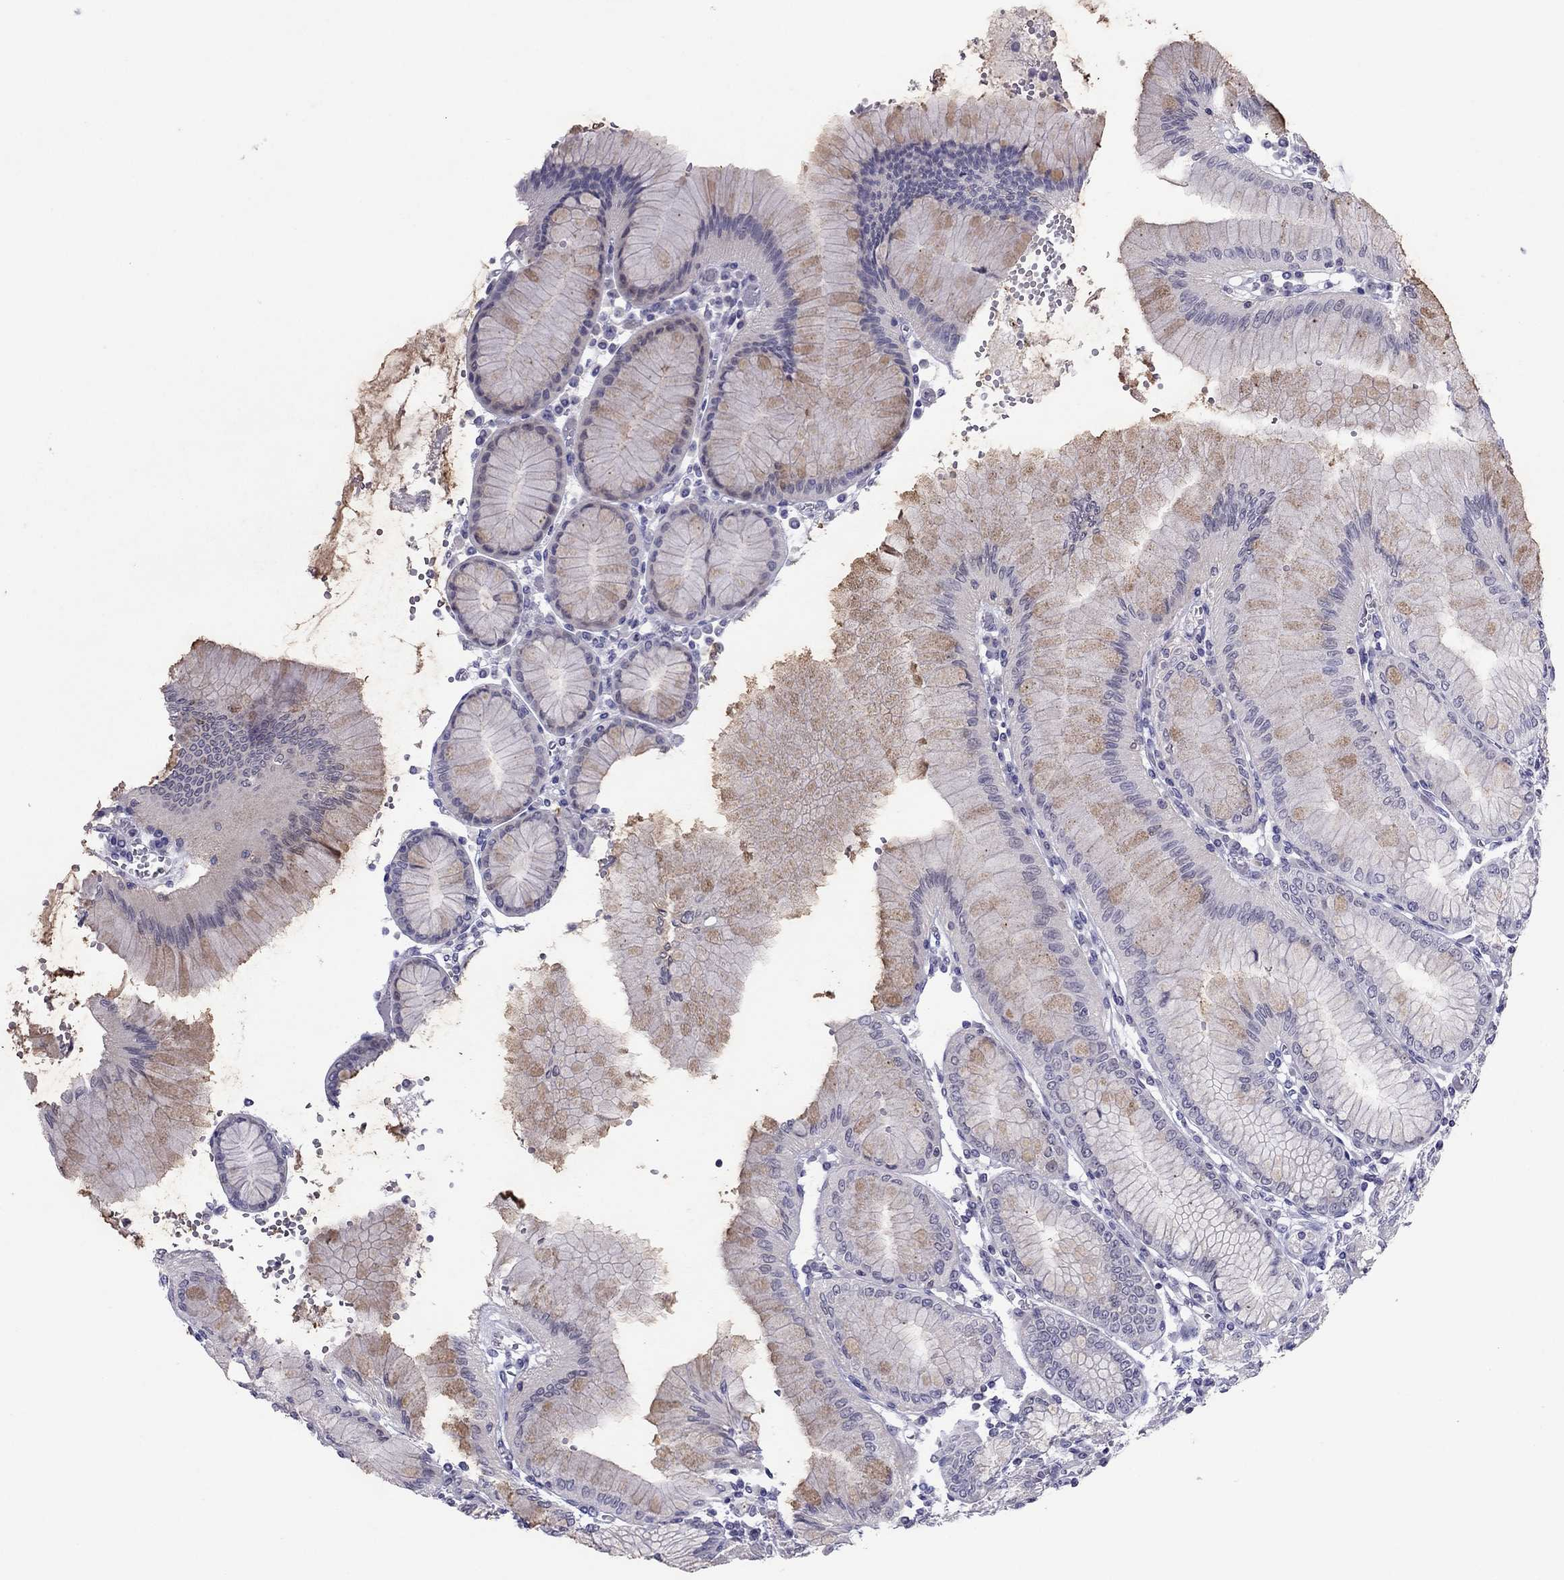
{"staining": {"intensity": "weak", "quantity": "<25%", "location": "cytoplasmic/membranous"}, "tissue": "stomach", "cell_type": "Glandular cells", "image_type": "normal", "snomed": [{"axis": "morphology", "description": "Normal tissue, NOS"}, {"axis": "topography", "description": "Skeletal muscle"}, {"axis": "topography", "description": "Stomach"}], "caption": "IHC histopathology image of normal human stomach stained for a protein (brown), which displays no expression in glandular cells.", "gene": "RGS8", "patient": {"sex": "female", "age": 57}}